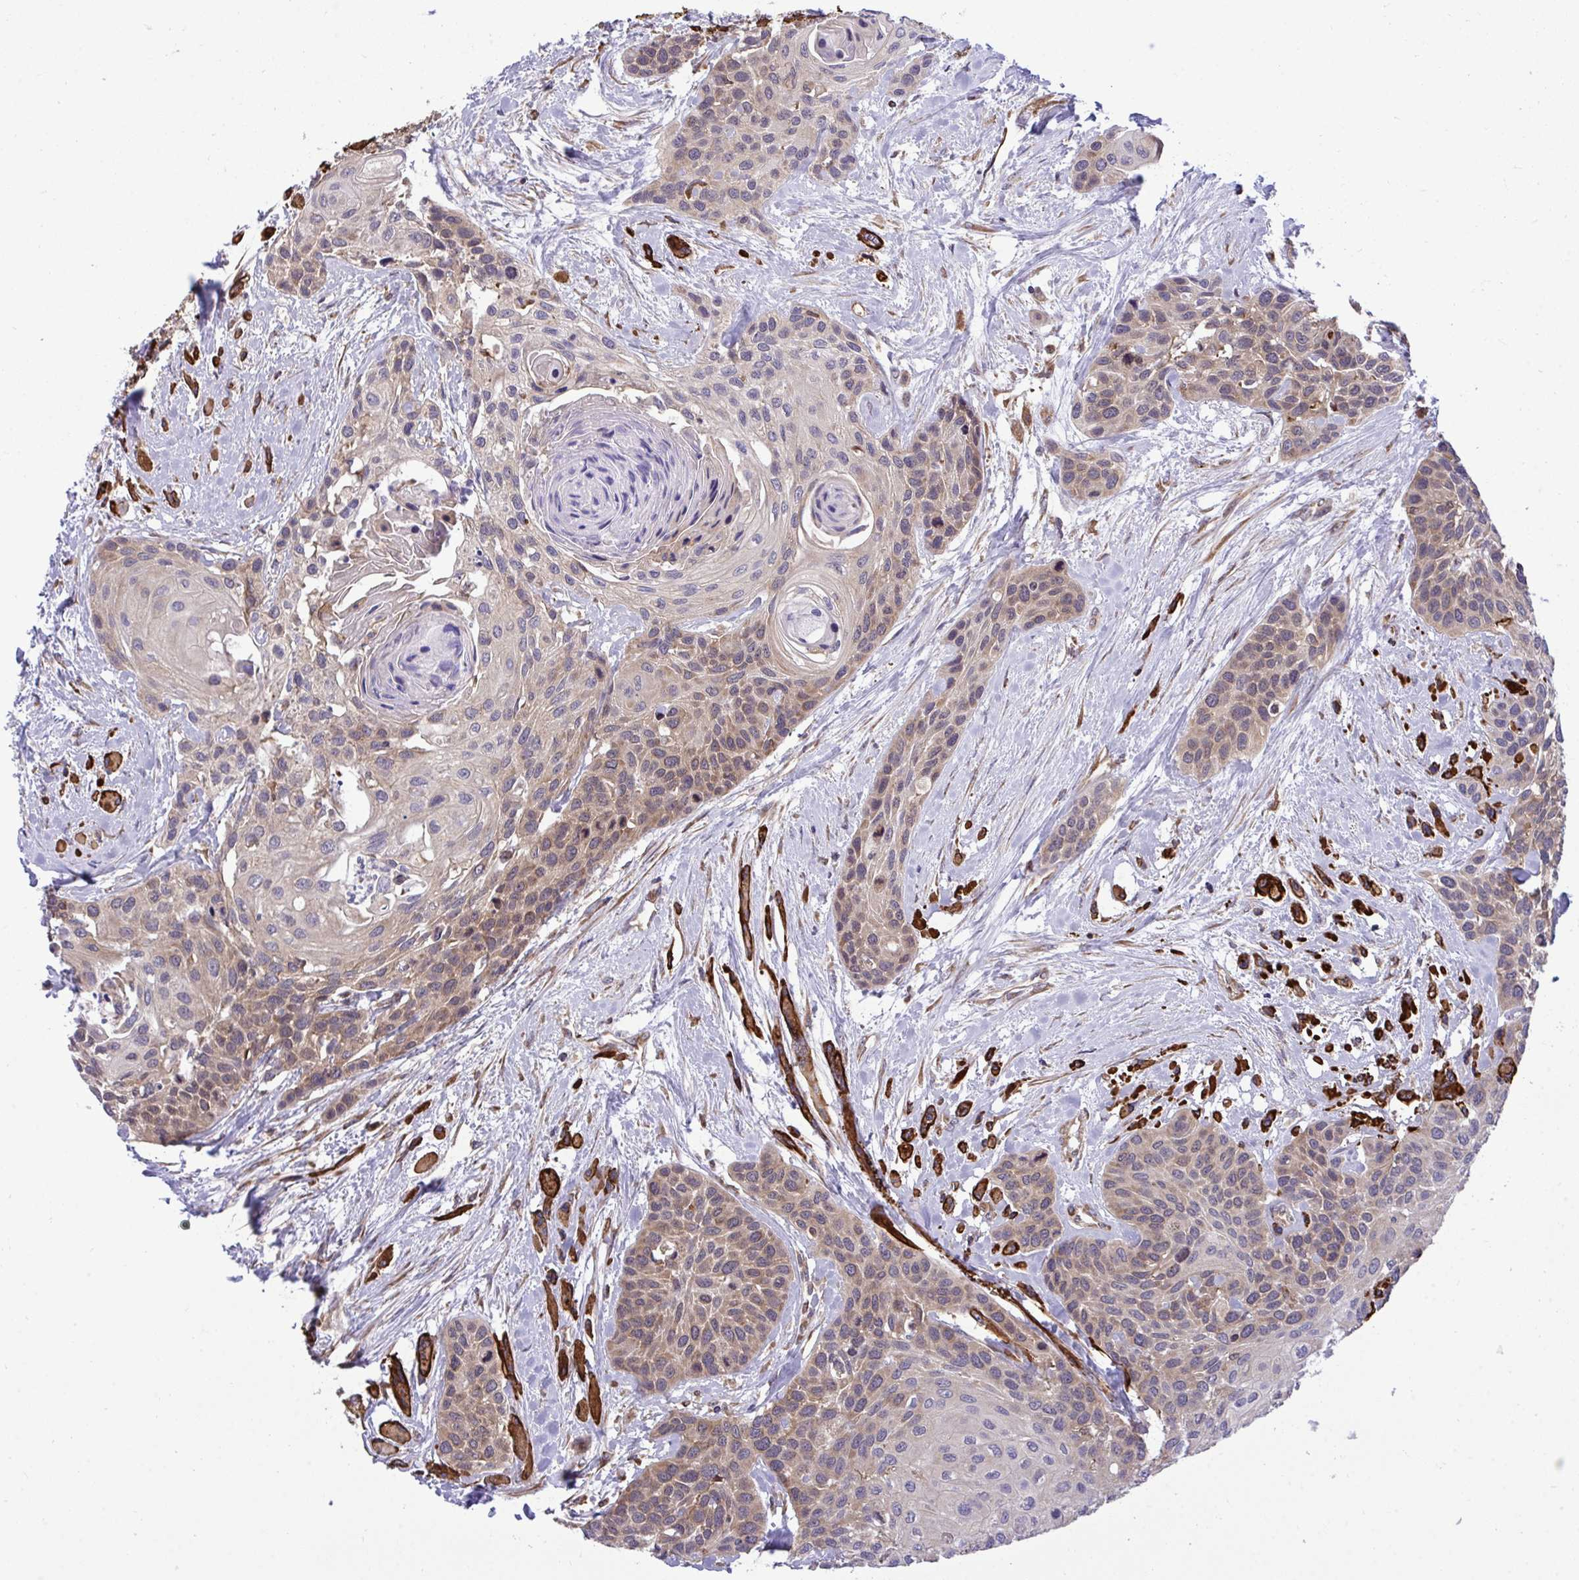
{"staining": {"intensity": "weak", "quantity": "25%-75%", "location": "cytoplasmic/membranous"}, "tissue": "head and neck cancer", "cell_type": "Tumor cells", "image_type": "cancer", "snomed": [{"axis": "morphology", "description": "Squamous cell carcinoma, NOS"}, {"axis": "topography", "description": "Head-Neck"}], "caption": "Squamous cell carcinoma (head and neck) was stained to show a protein in brown. There is low levels of weak cytoplasmic/membranous staining in about 25%-75% of tumor cells. (DAB IHC with brightfield microscopy, high magnification).", "gene": "RPS15", "patient": {"sex": "female", "age": 50}}